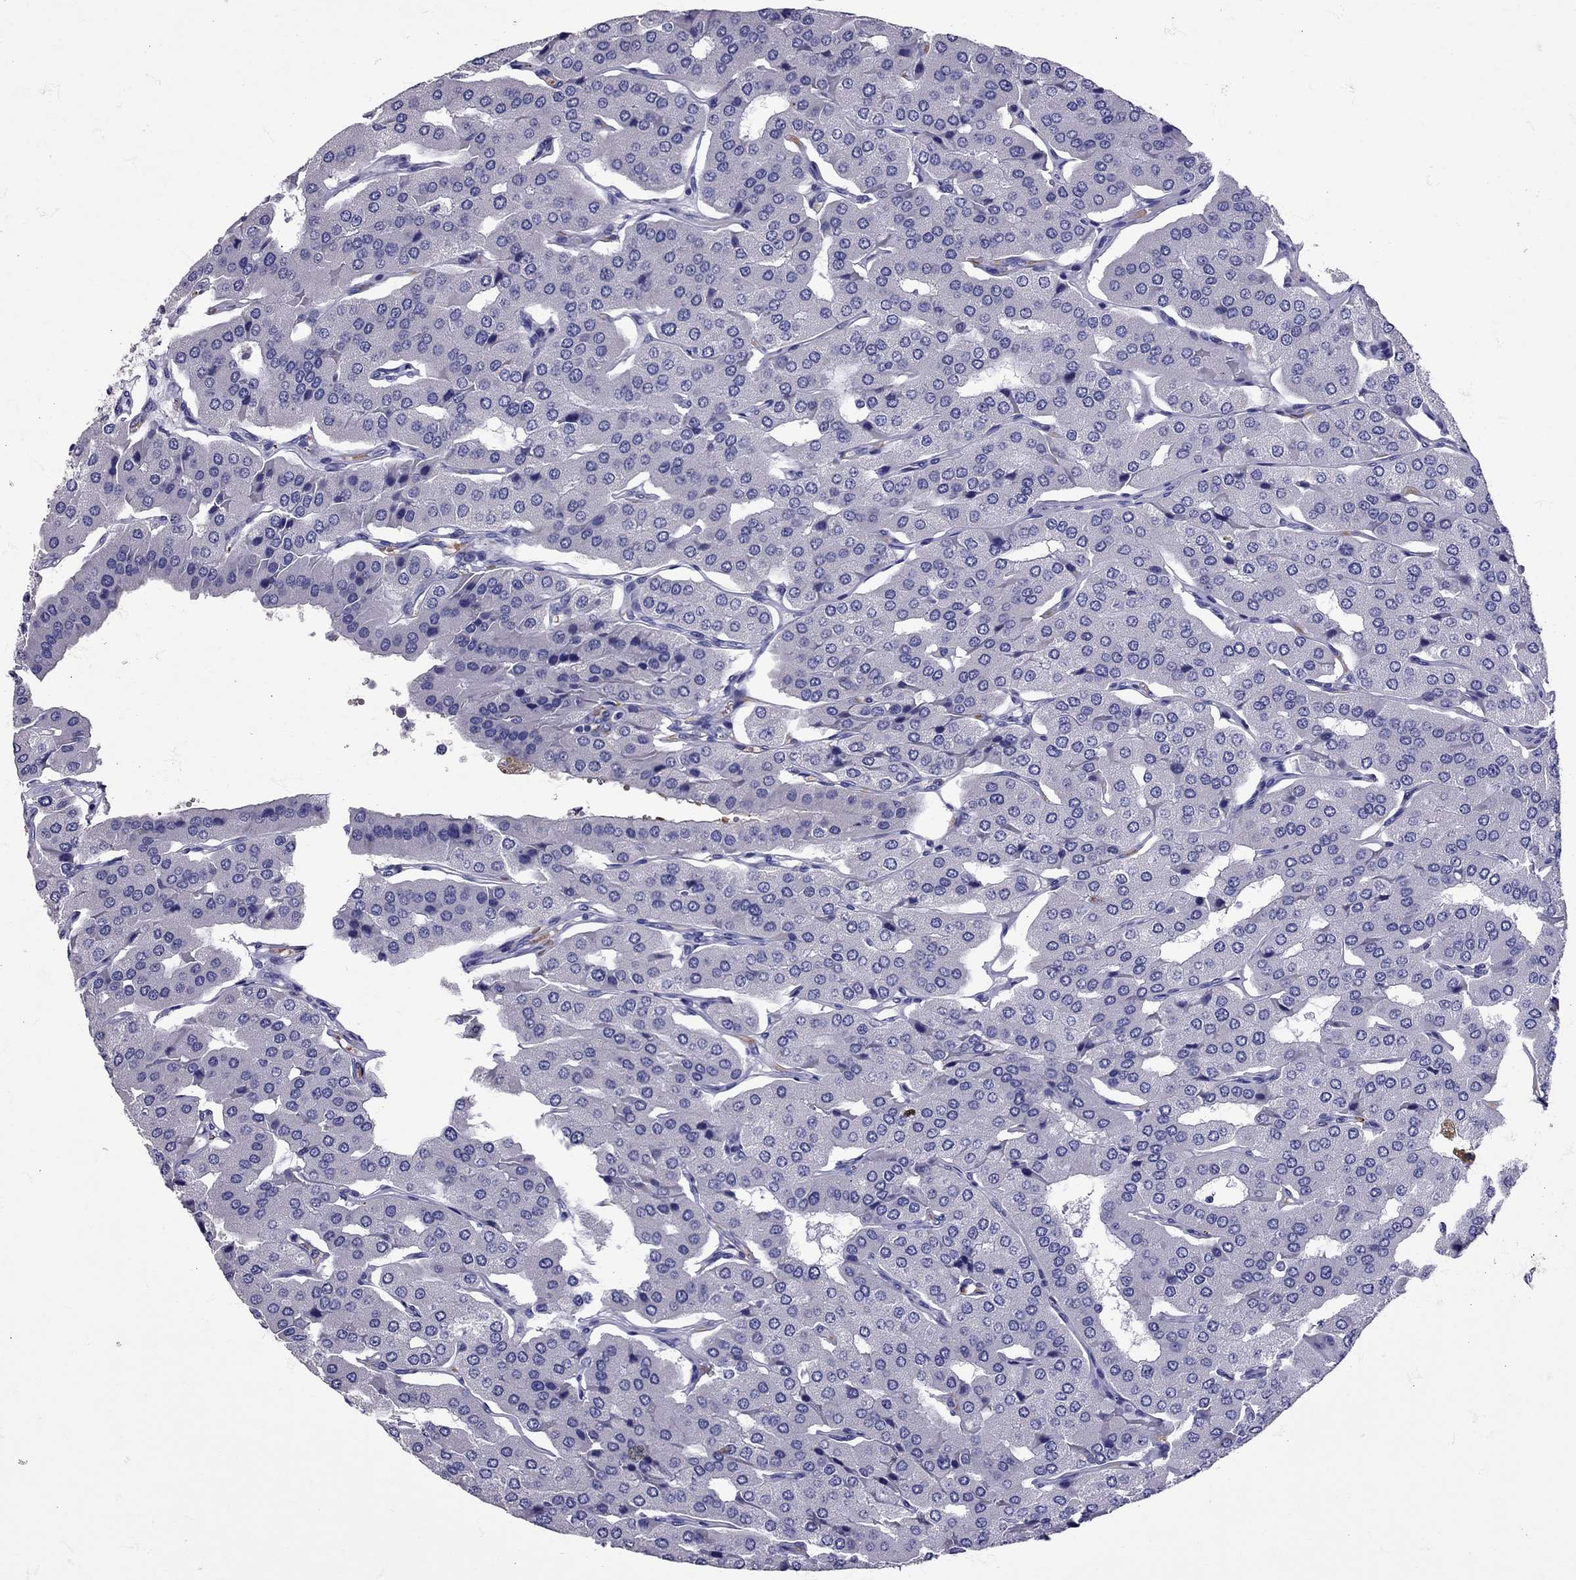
{"staining": {"intensity": "negative", "quantity": "none", "location": "none"}, "tissue": "parathyroid gland", "cell_type": "Glandular cells", "image_type": "normal", "snomed": [{"axis": "morphology", "description": "Normal tissue, NOS"}, {"axis": "morphology", "description": "Adenoma, NOS"}, {"axis": "topography", "description": "Parathyroid gland"}], "caption": "Immunohistochemistry histopathology image of benign parathyroid gland: parathyroid gland stained with DAB (3,3'-diaminobenzidine) exhibits no significant protein expression in glandular cells.", "gene": "TBR1", "patient": {"sex": "female", "age": 86}}